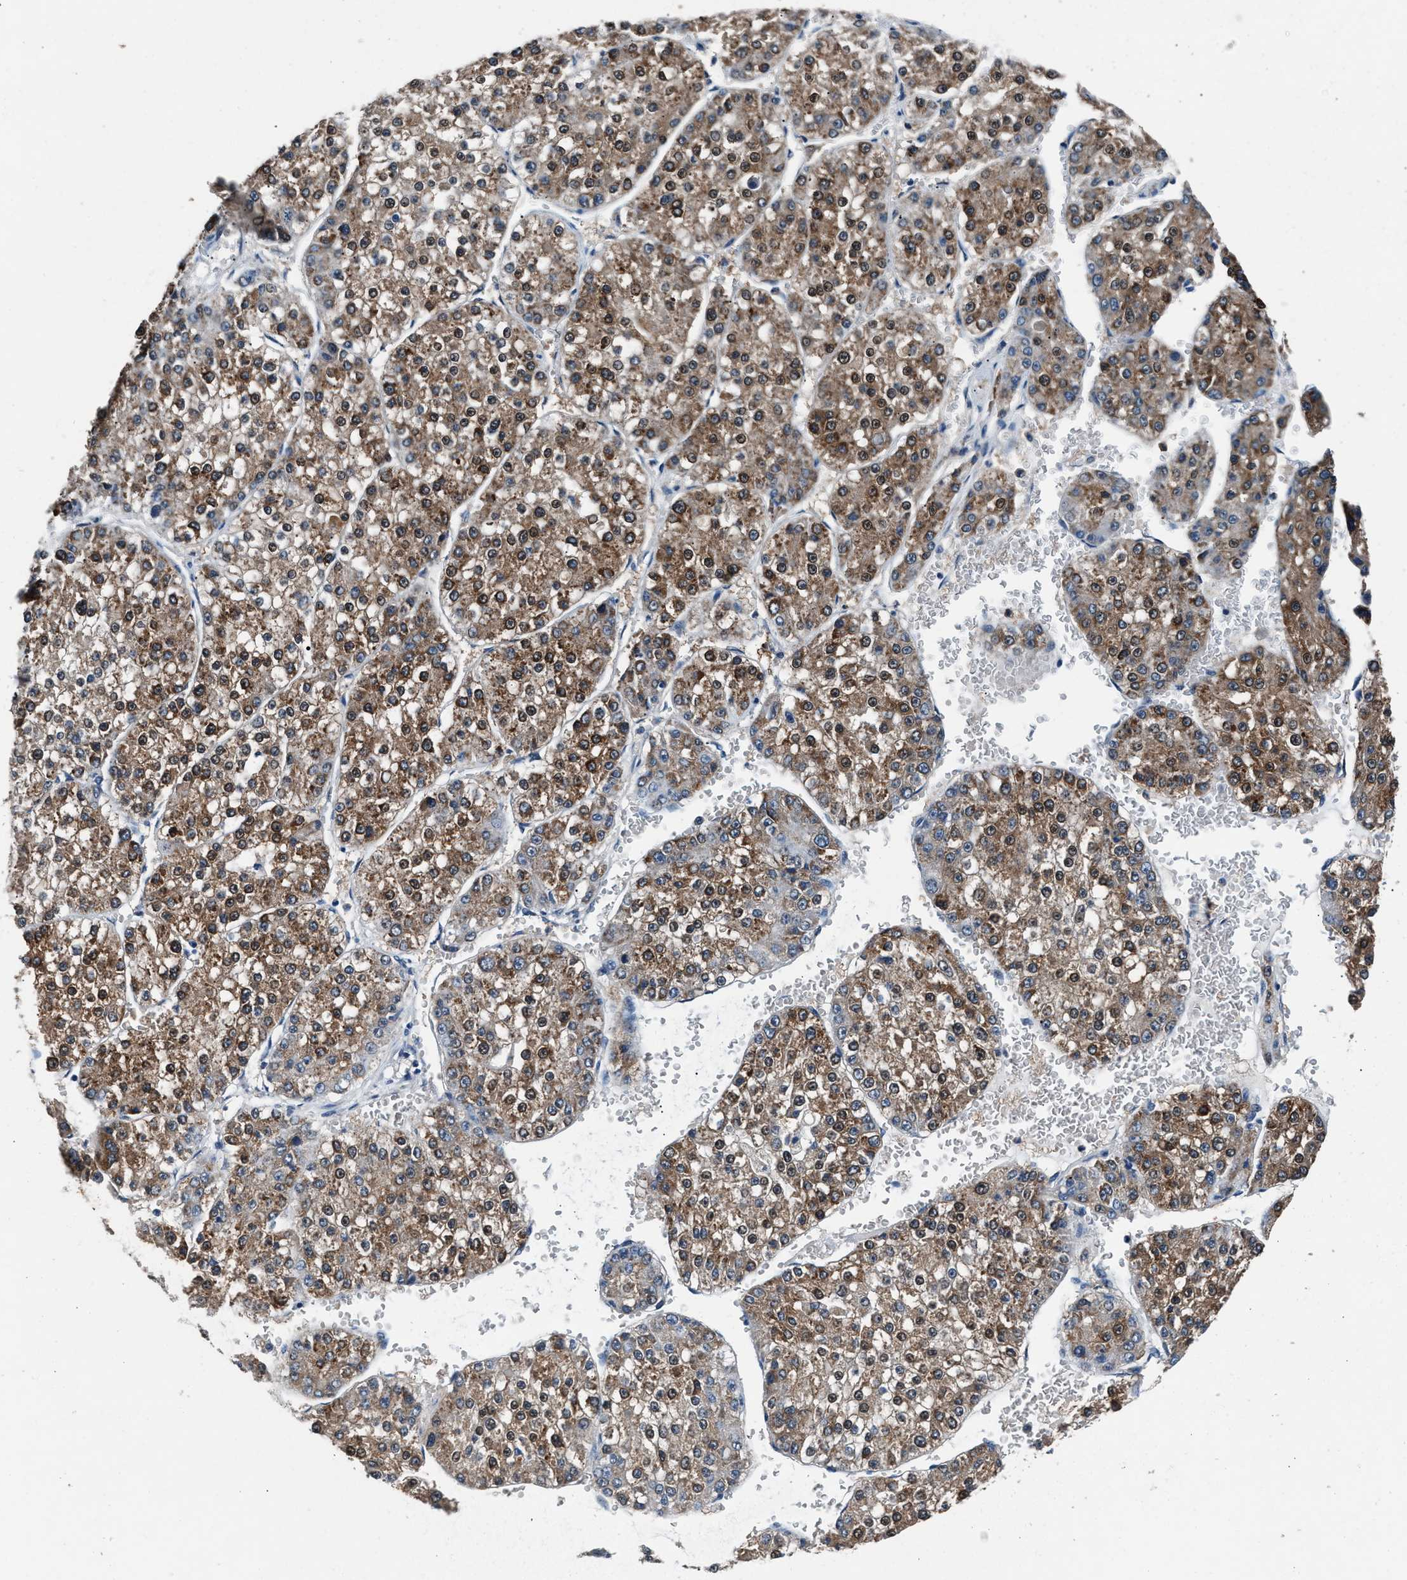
{"staining": {"intensity": "moderate", "quantity": ">75%", "location": "cytoplasmic/membranous"}, "tissue": "liver cancer", "cell_type": "Tumor cells", "image_type": "cancer", "snomed": [{"axis": "morphology", "description": "Carcinoma, Hepatocellular, NOS"}, {"axis": "topography", "description": "Liver"}], "caption": "This image reveals immunohistochemistry (IHC) staining of liver cancer, with medium moderate cytoplasmic/membranous staining in approximately >75% of tumor cells.", "gene": "DENND6B", "patient": {"sex": "female", "age": 73}}